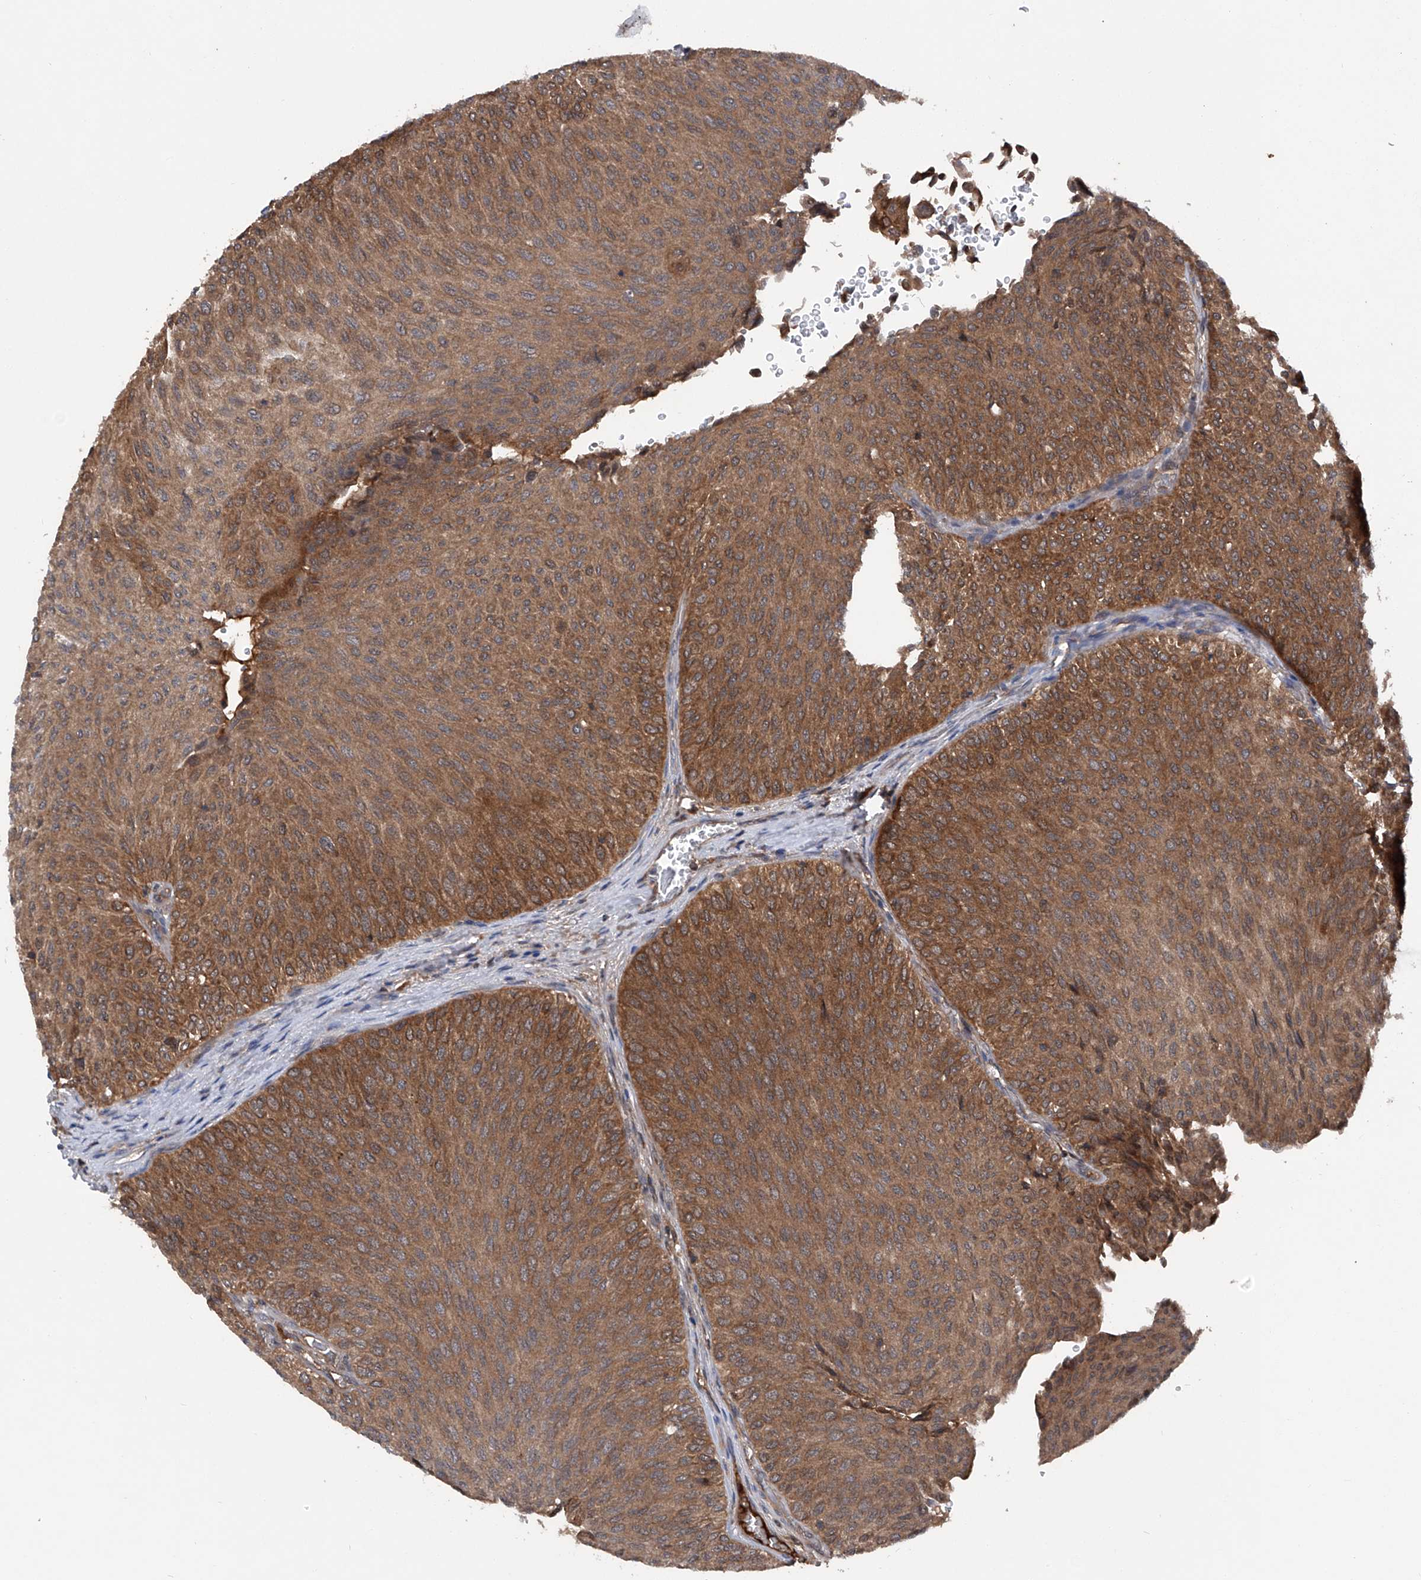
{"staining": {"intensity": "strong", "quantity": ">75%", "location": "cytoplasmic/membranous"}, "tissue": "urothelial cancer", "cell_type": "Tumor cells", "image_type": "cancer", "snomed": [{"axis": "morphology", "description": "Urothelial carcinoma, Low grade"}, {"axis": "topography", "description": "Urinary bladder"}], "caption": "Immunohistochemical staining of human low-grade urothelial carcinoma shows high levels of strong cytoplasmic/membranous staining in approximately >75% of tumor cells.", "gene": "ASCC3", "patient": {"sex": "male", "age": 78}}